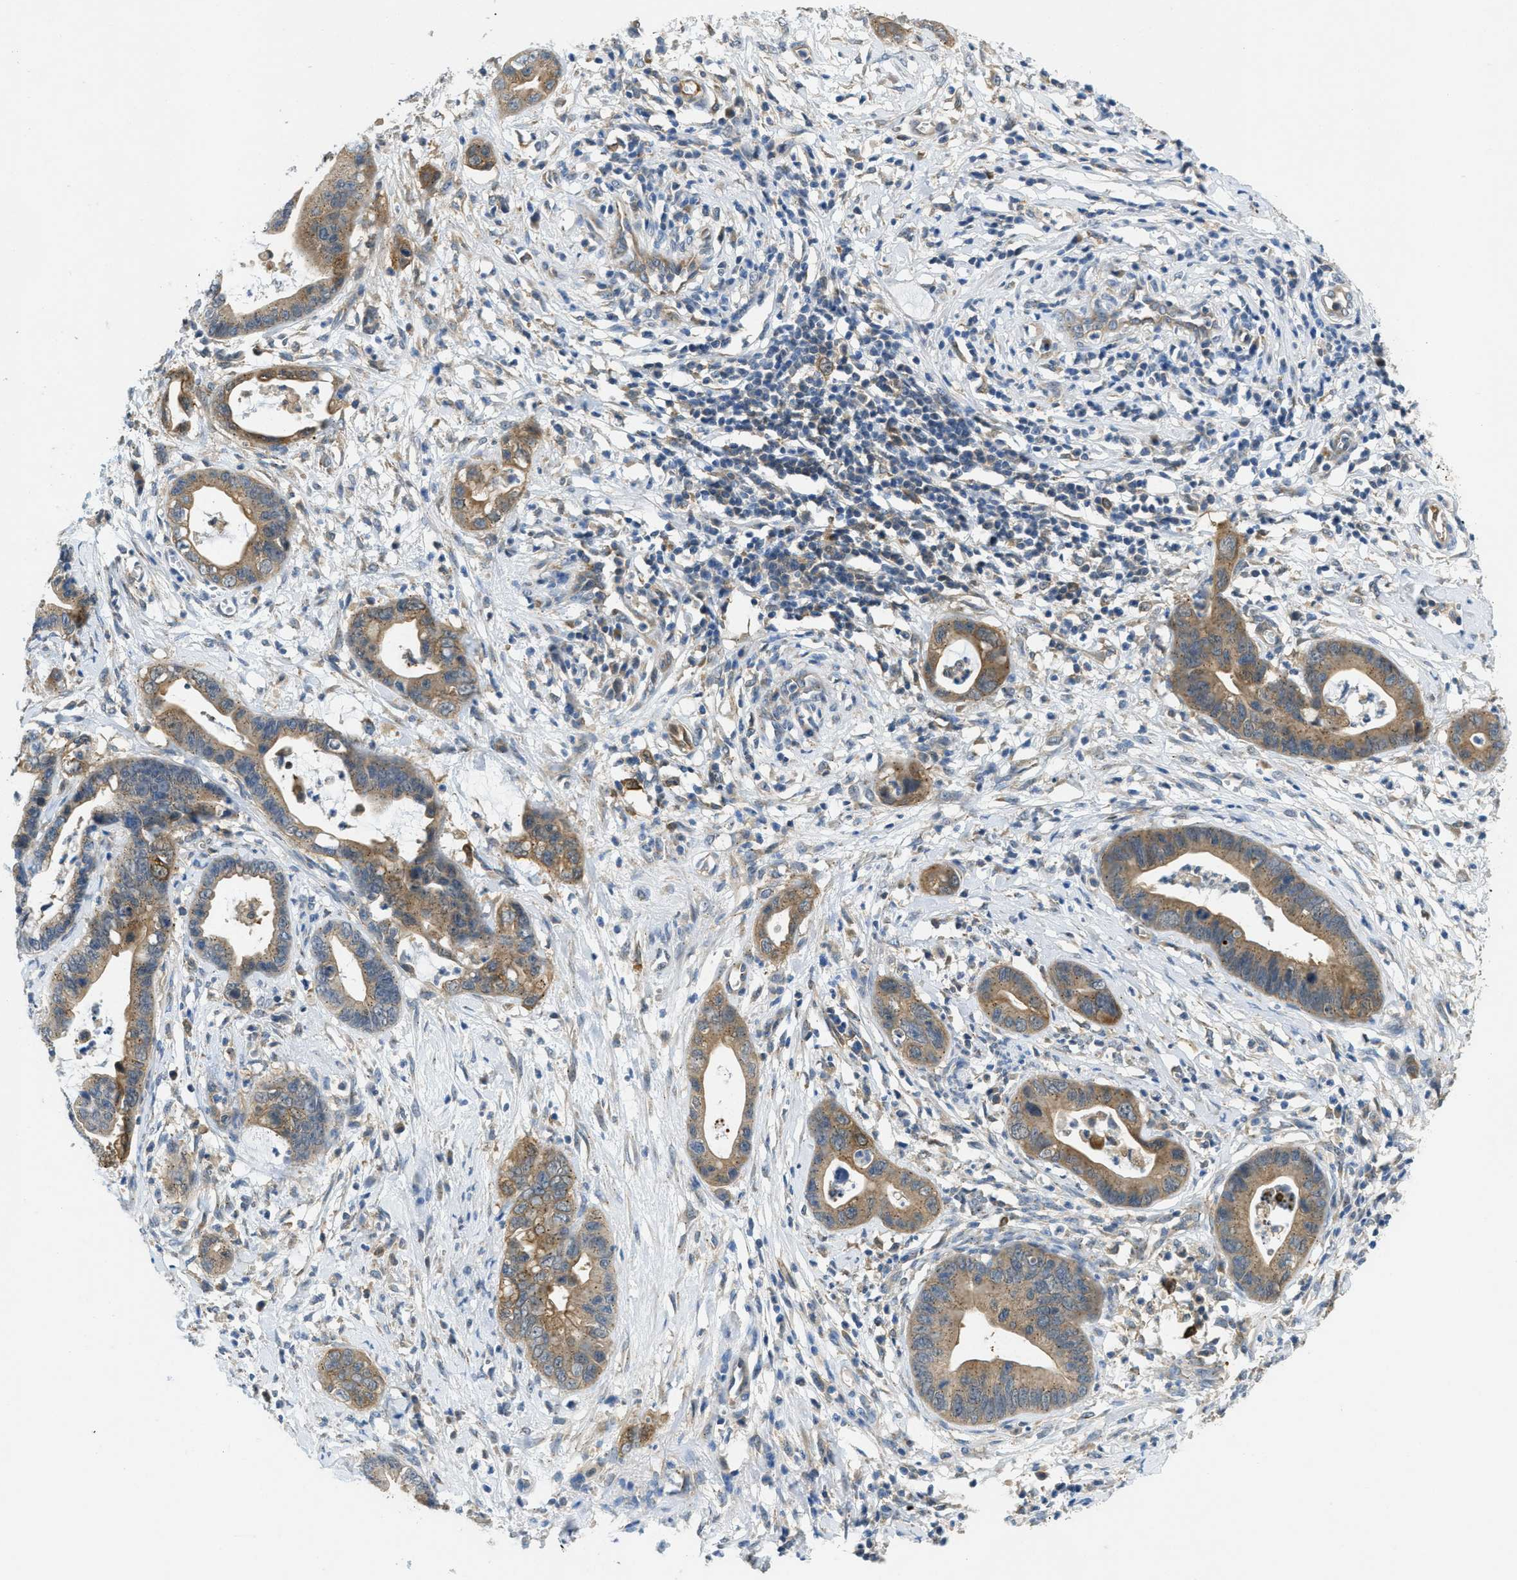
{"staining": {"intensity": "moderate", "quantity": ">75%", "location": "cytoplasmic/membranous"}, "tissue": "cervical cancer", "cell_type": "Tumor cells", "image_type": "cancer", "snomed": [{"axis": "morphology", "description": "Adenocarcinoma, NOS"}, {"axis": "topography", "description": "Cervix"}], "caption": "A brown stain shows moderate cytoplasmic/membranous expression of a protein in human cervical cancer tumor cells. The staining was performed using DAB, with brown indicating positive protein expression. Nuclei are stained blue with hematoxylin.", "gene": "RIPK2", "patient": {"sex": "female", "age": 44}}